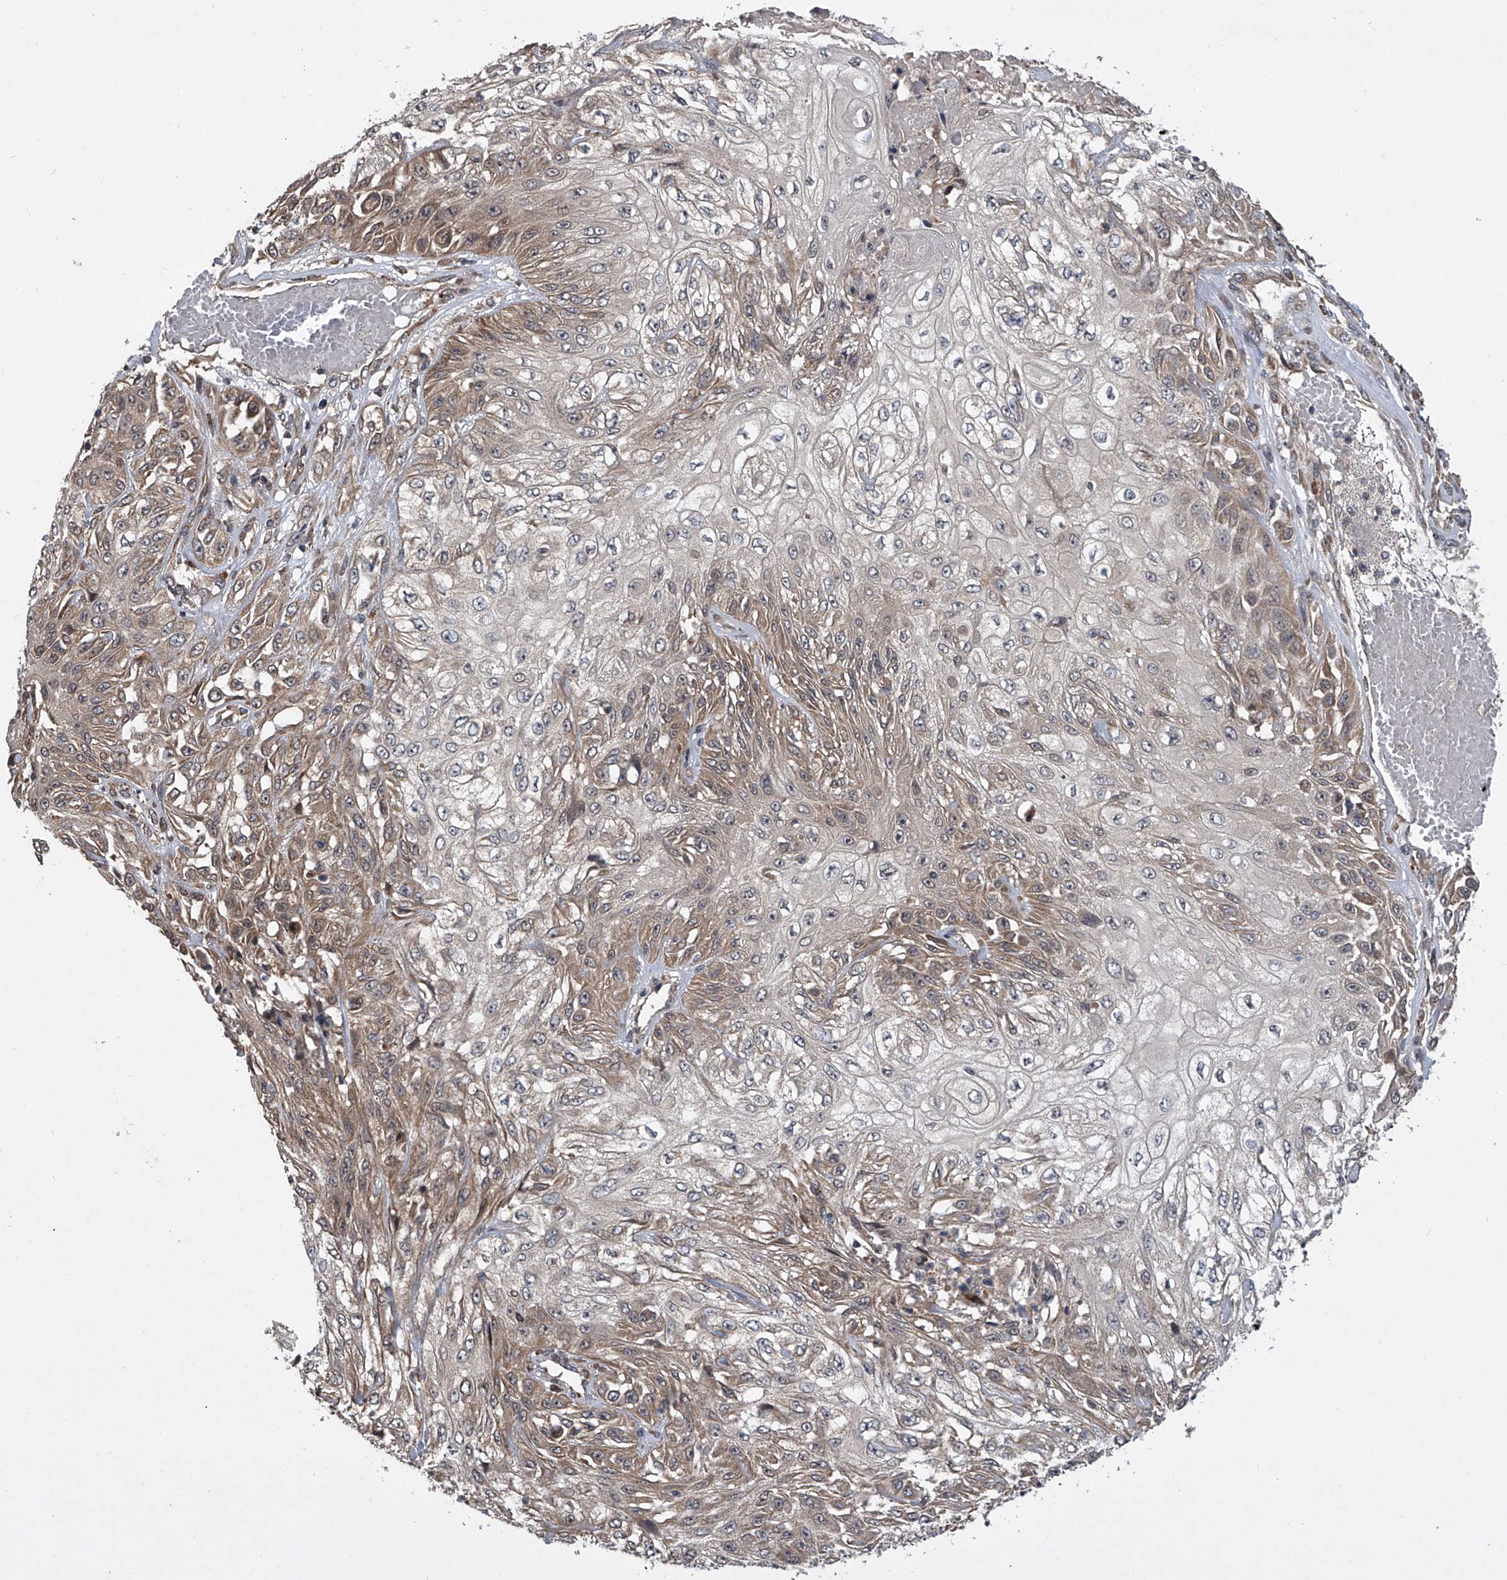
{"staining": {"intensity": "moderate", "quantity": "25%-75%", "location": "cytoplasmic/membranous"}, "tissue": "skin cancer", "cell_type": "Tumor cells", "image_type": "cancer", "snomed": [{"axis": "morphology", "description": "Squamous cell carcinoma, NOS"}, {"axis": "morphology", "description": "Squamous cell carcinoma, metastatic, NOS"}, {"axis": "topography", "description": "Skin"}, {"axis": "topography", "description": "Lymph node"}], "caption": "Human skin cancer stained with a protein marker demonstrates moderate staining in tumor cells.", "gene": "GEMIN8", "patient": {"sex": "male", "age": 75}}